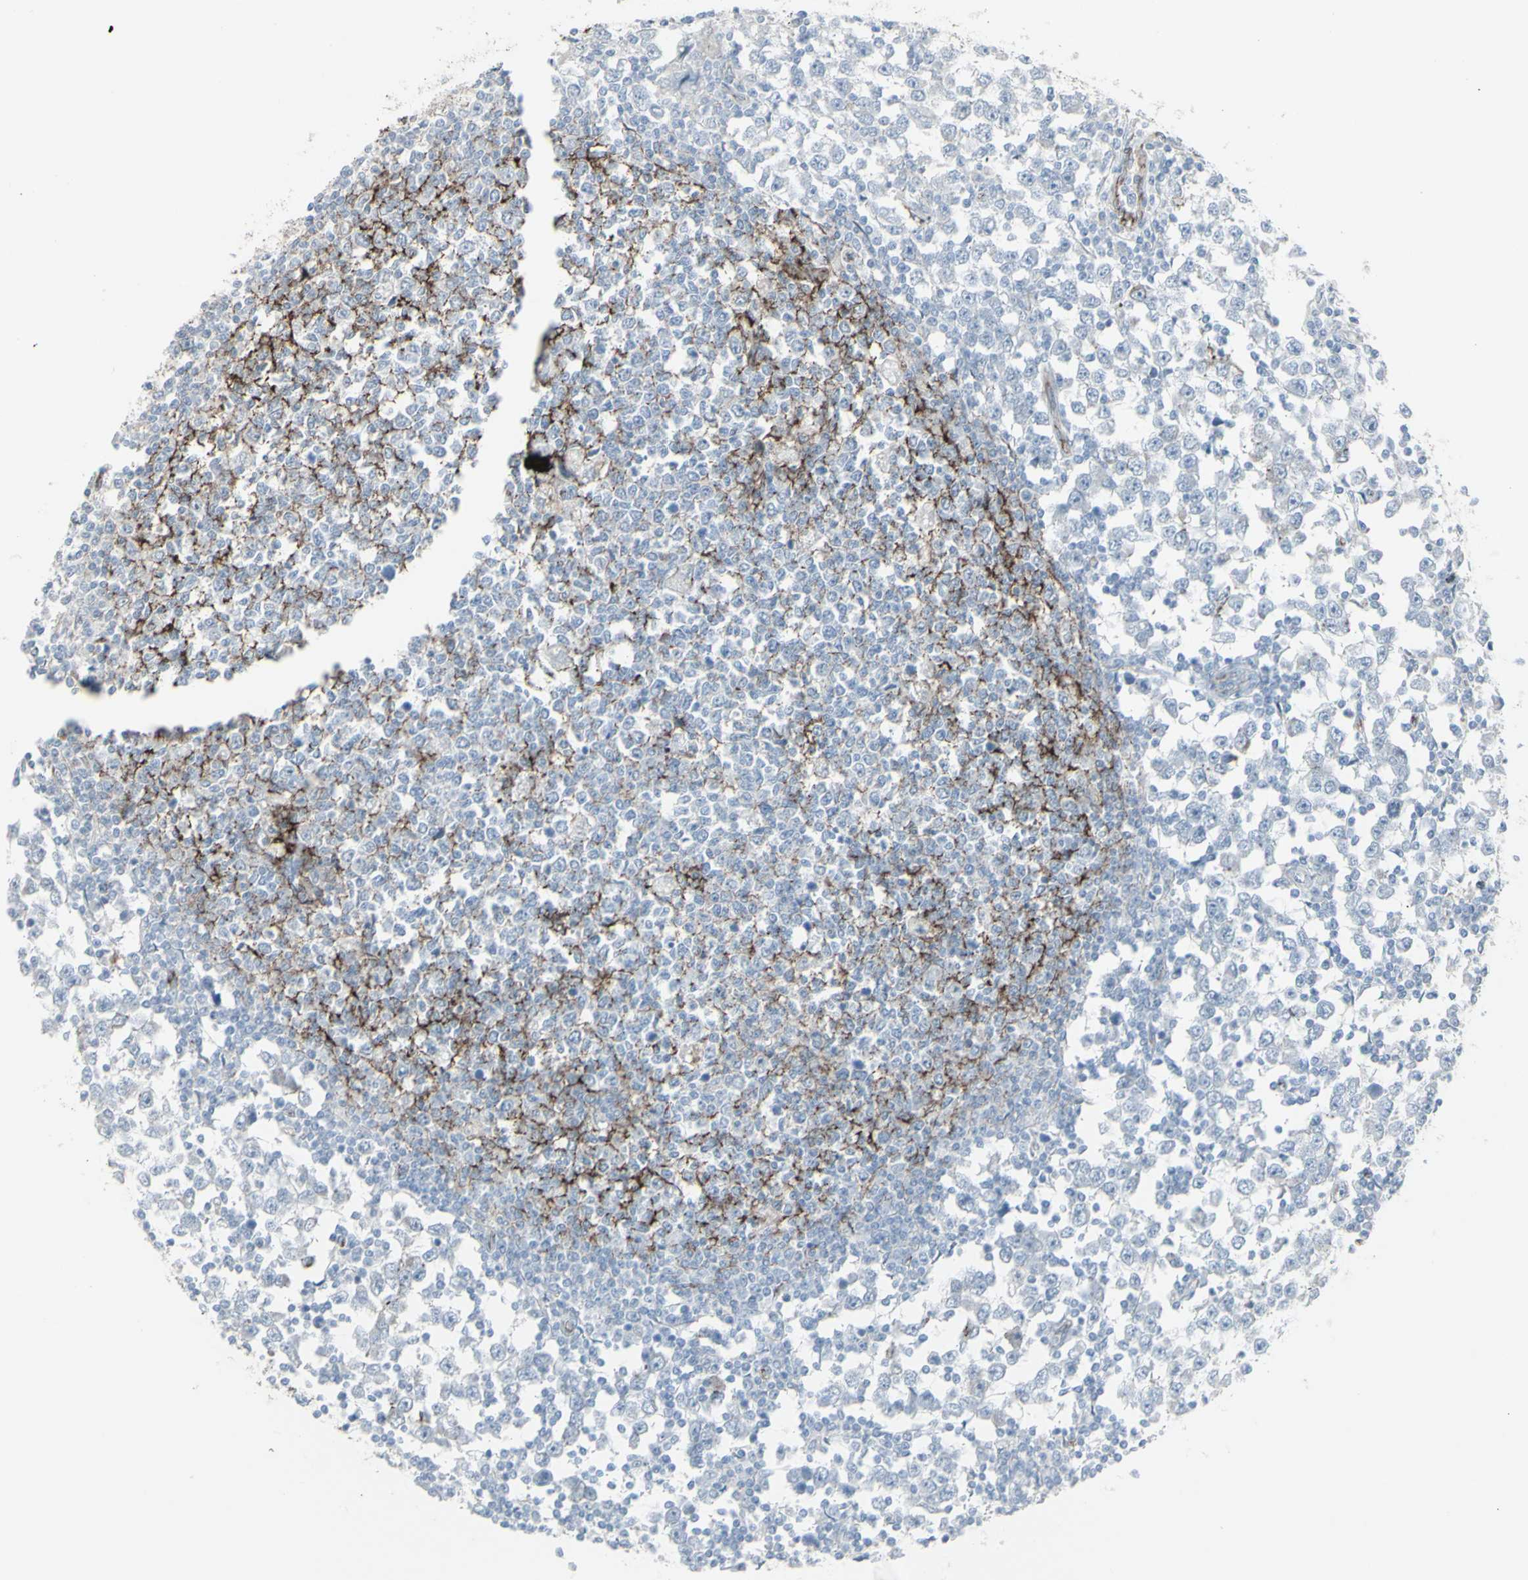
{"staining": {"intensity": "weak", "quantity": "<25%", "location": "cytoplasmic/membranous"}, "tissue": "testis cancer", "cell_type": "Tumor cells", "image_type": "cancer", "snomed": [{"axis": "morphology", "description": "Seminoma, NOS"}, {"axis": "topography", "description": "Testis"}], "caption": "DAB immunohistochemical staining of testis cancer (seminoma) reveals no significant staining in tumor cells.", "gene": "GJA1", "patient": {"sex": "male", "age": 65}}